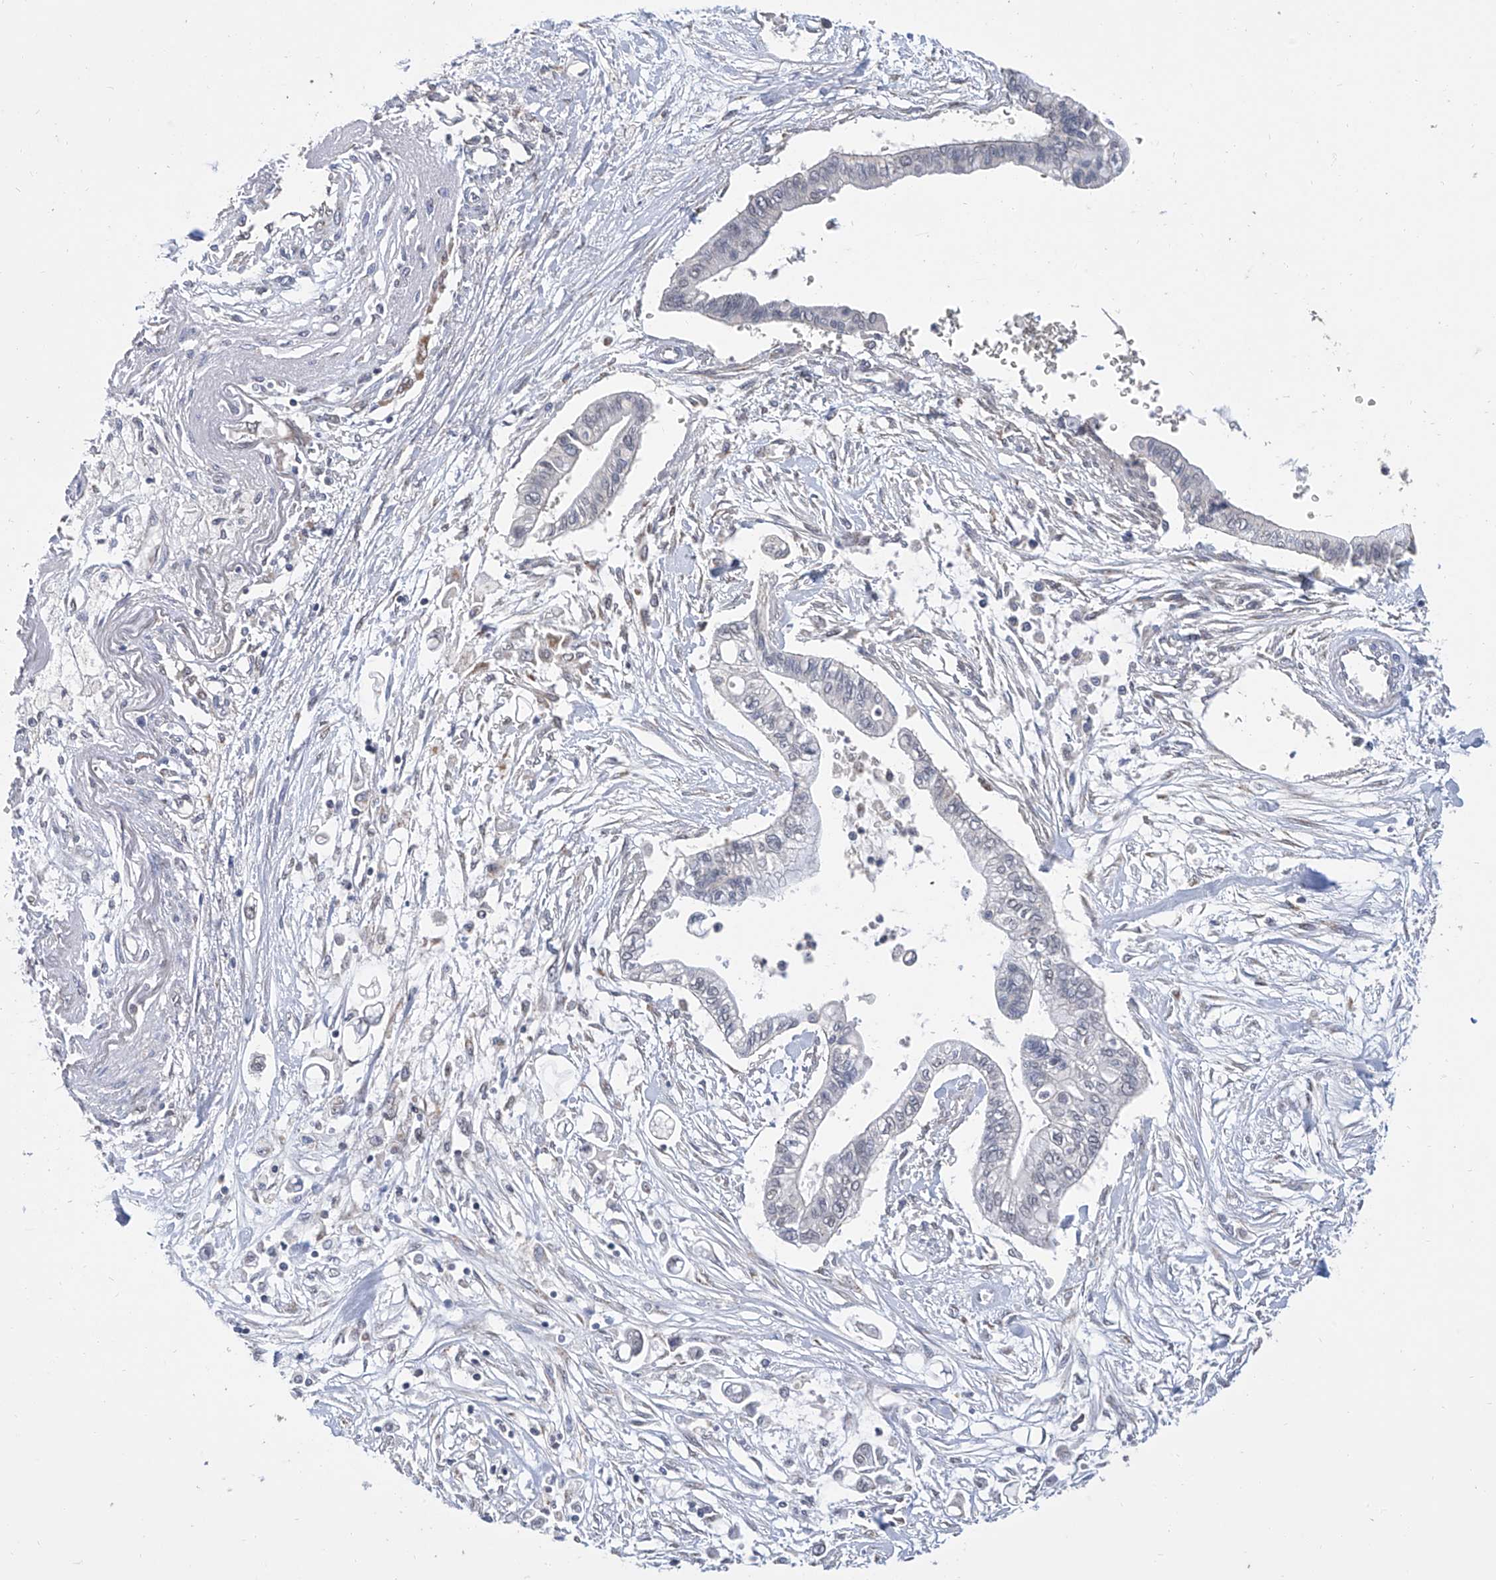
{"staining": {"intensity": "negative", "quantity": "none", "location": "none"}, "tissue": "pancreatic cancer", "cell_type": "Tumor cells", "image_type": "cancer", "snomed": [{"axis": "morphology", "description": "Adenocarcinoma, NOS"}, {"axis": "topography", "description": "Pancreas"}], "caption": "Tumor cells show no significant protein expression in adenocarcinoma (pancreatic).", "gene": "GPT", "patient": {"sex": "female", "age": 77}}